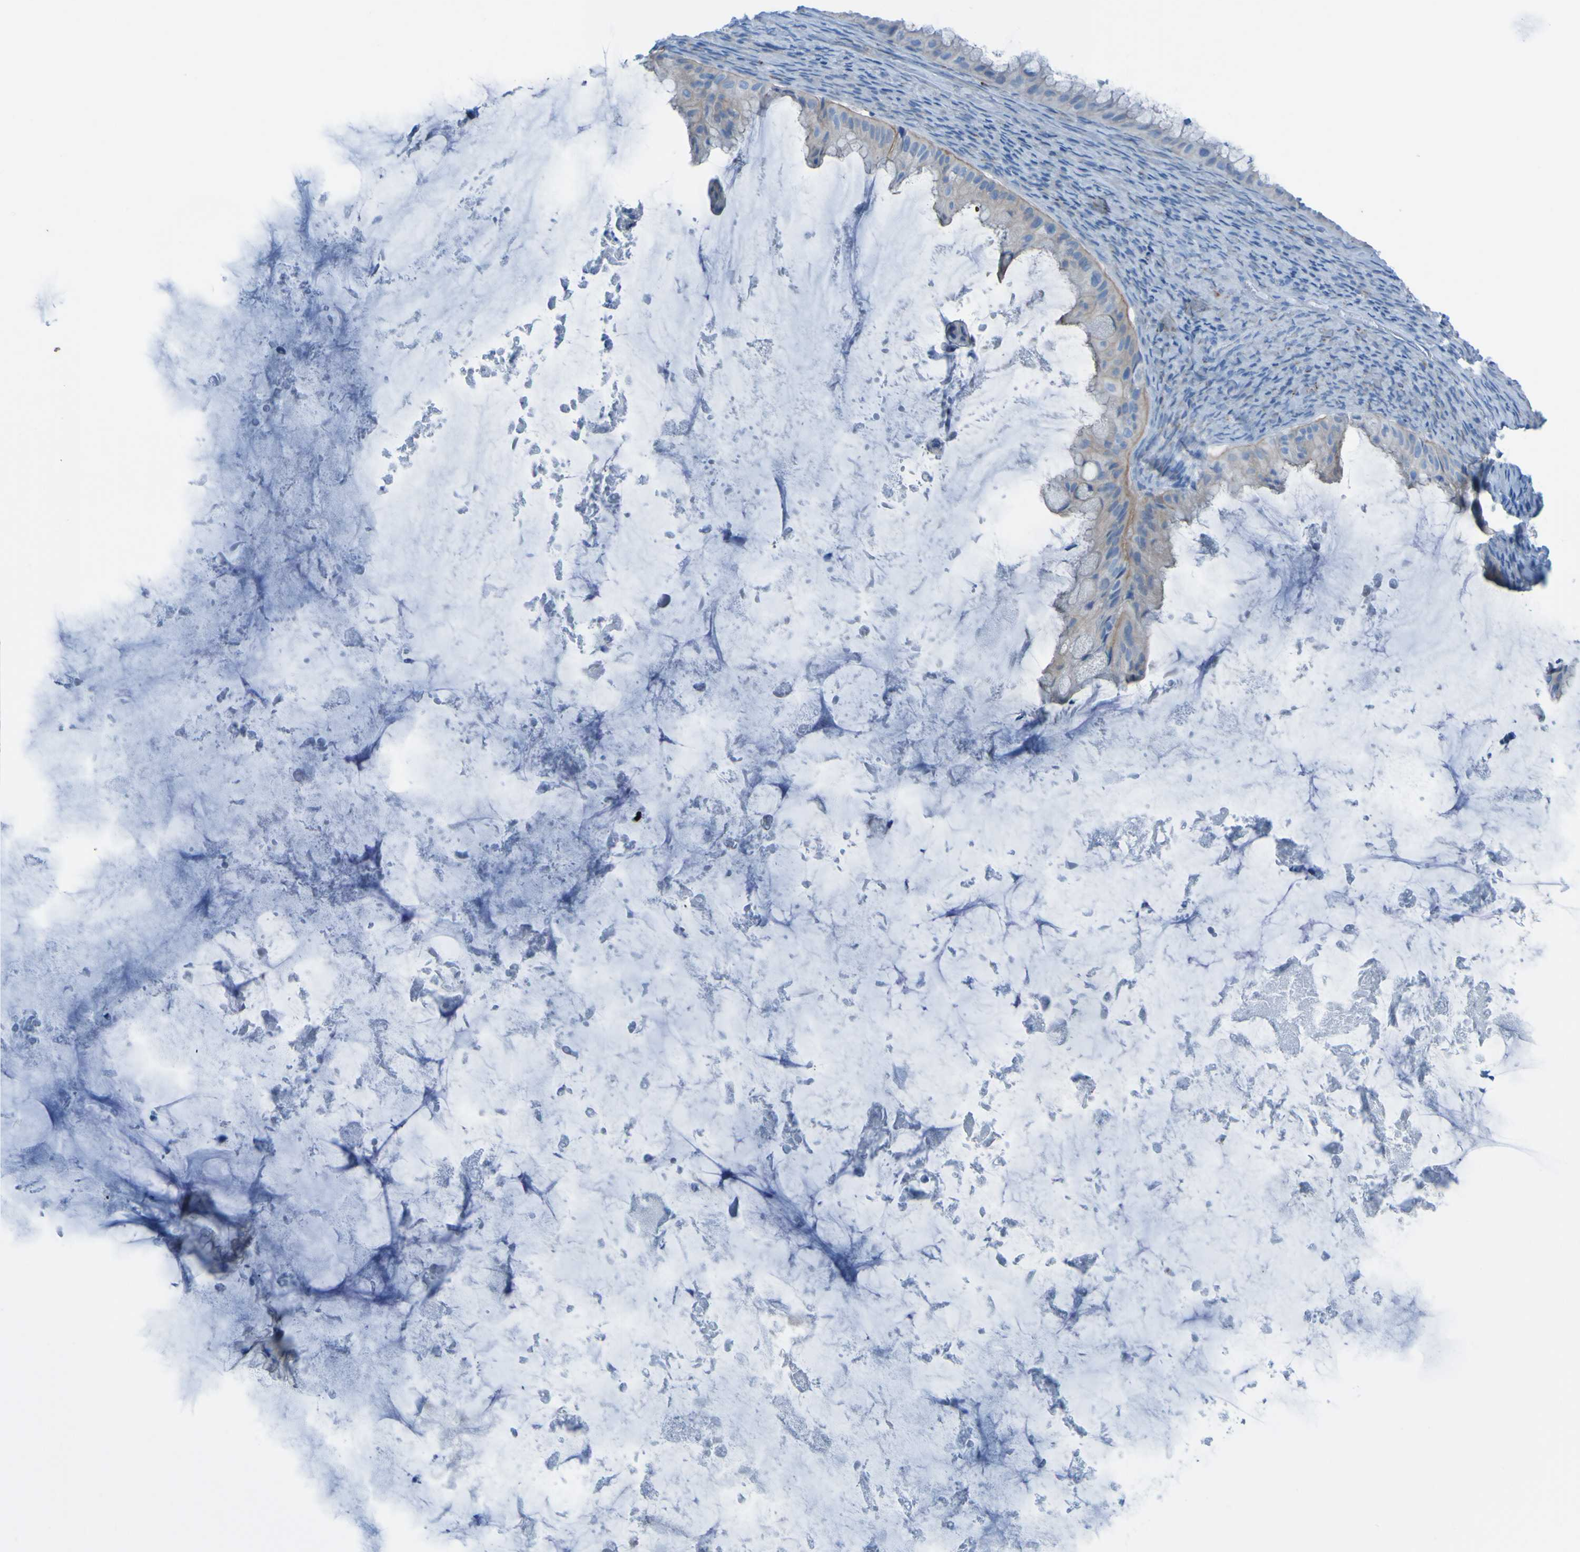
{"staining": {"intensity": "weak", "quantity": "<25%", "location": "cytoplasmic/membranous"}, "tissue": "ovarian cancer", "cell_type": "Tumor cells", "image_type": "cancer", "snomed": [{"axis": "morphology", "description": "Cystadenocarcinoma, mucinous, NOS"}, {"axis": "topography", "description": "Ovary"}], "caption": "Immunohistochemical staining of human ovarian cancer (mucinous cystadenocarcinoma) reveals no significant expression in tumor cells. (DAB immunohistochemistry (IHC) visualized using brightfield microscopy, high magnification).", "gene": "ACMSD", "patient": {"sex": "female", "age": 61}}